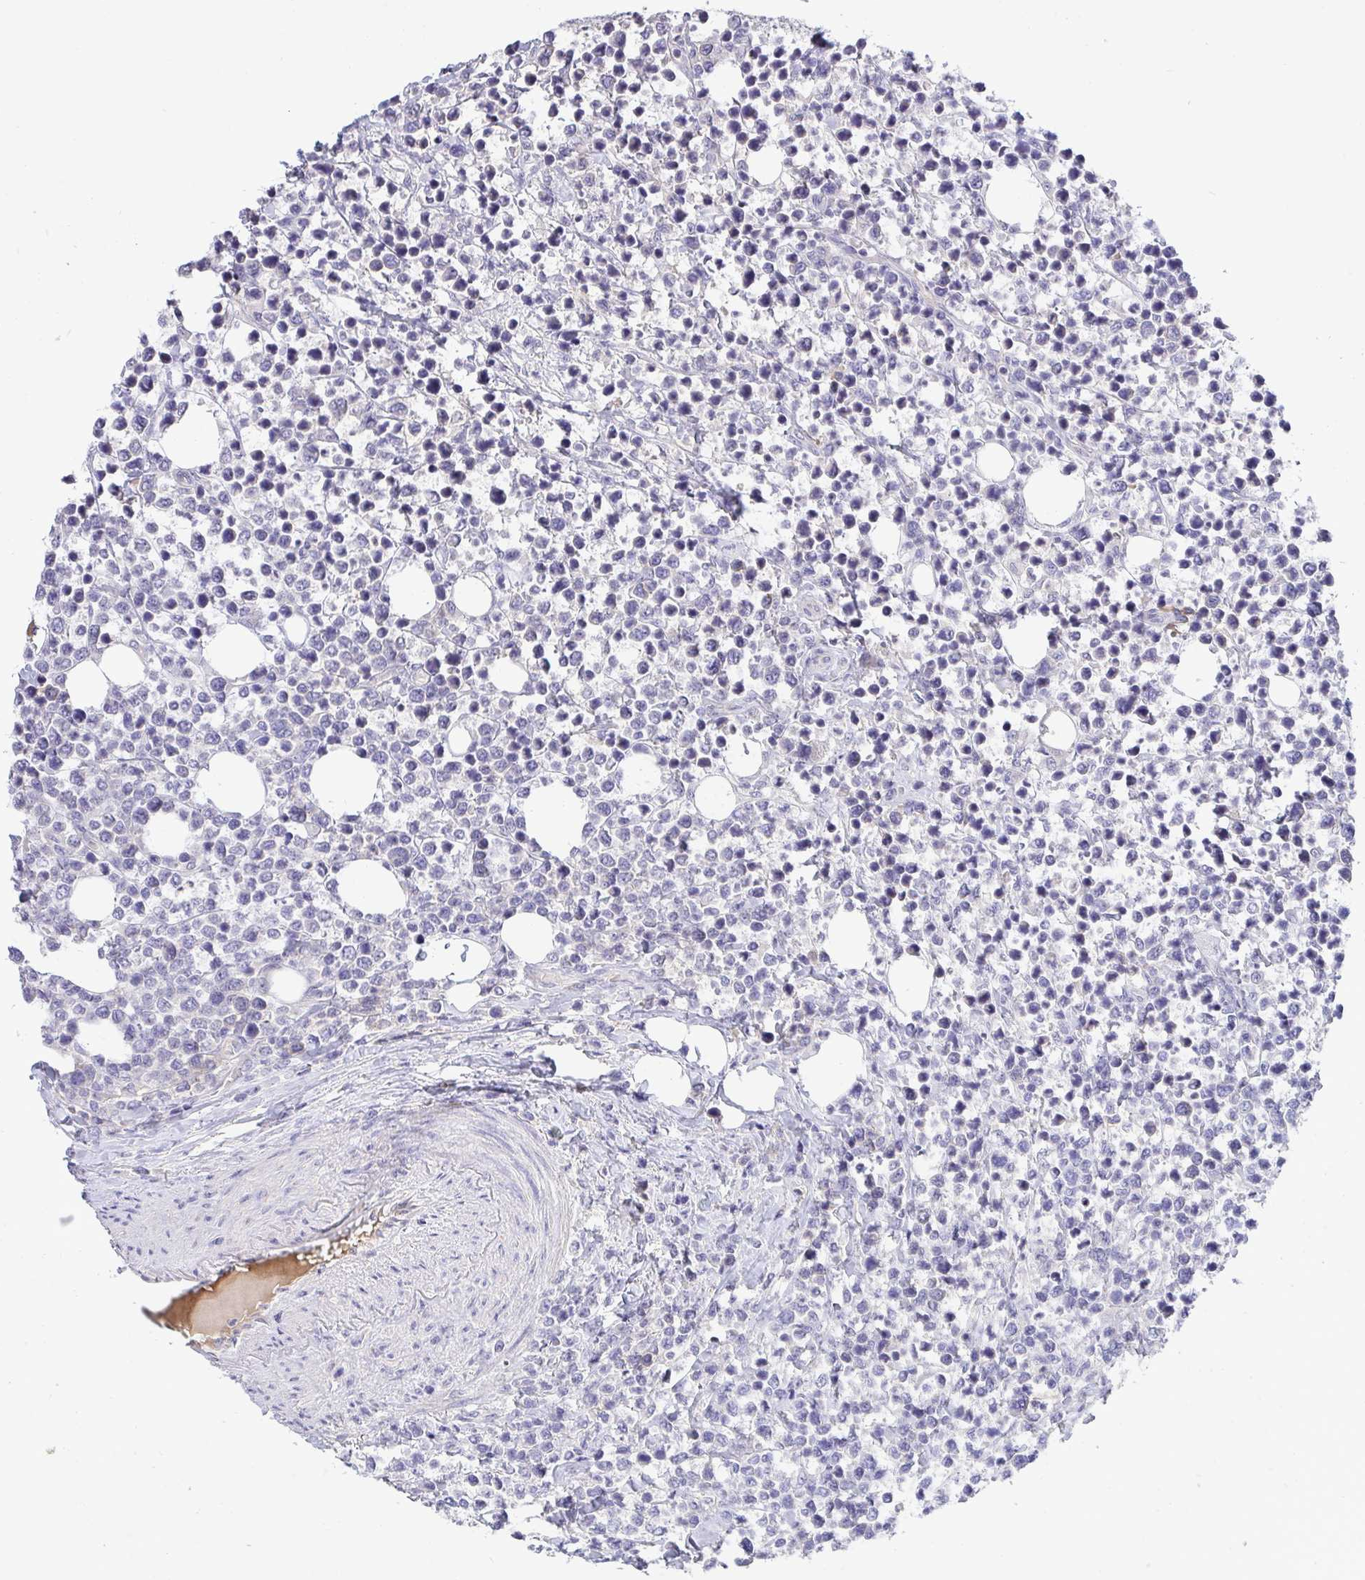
{"staining": {"intensity": "negative", "quantity": "none", "location": "none"}, "tissue": "lymphoma", "cell_type": "Tumor cells", "image_type": "cancer", "snomed": [{"axis": "morphology", "description": "Malignant lymphoma, non-Hodgkin's type, Low grade"}, {"axis": "topography", "description": "Lymph node"}], "caption": "An image of low-grade malignant lymphoma, non-Hodgkin's type stained for a protein shows no brown staining in tumor cells.", "gene": "ZNF581", "patient": {"sex": "male", "age": 60}}